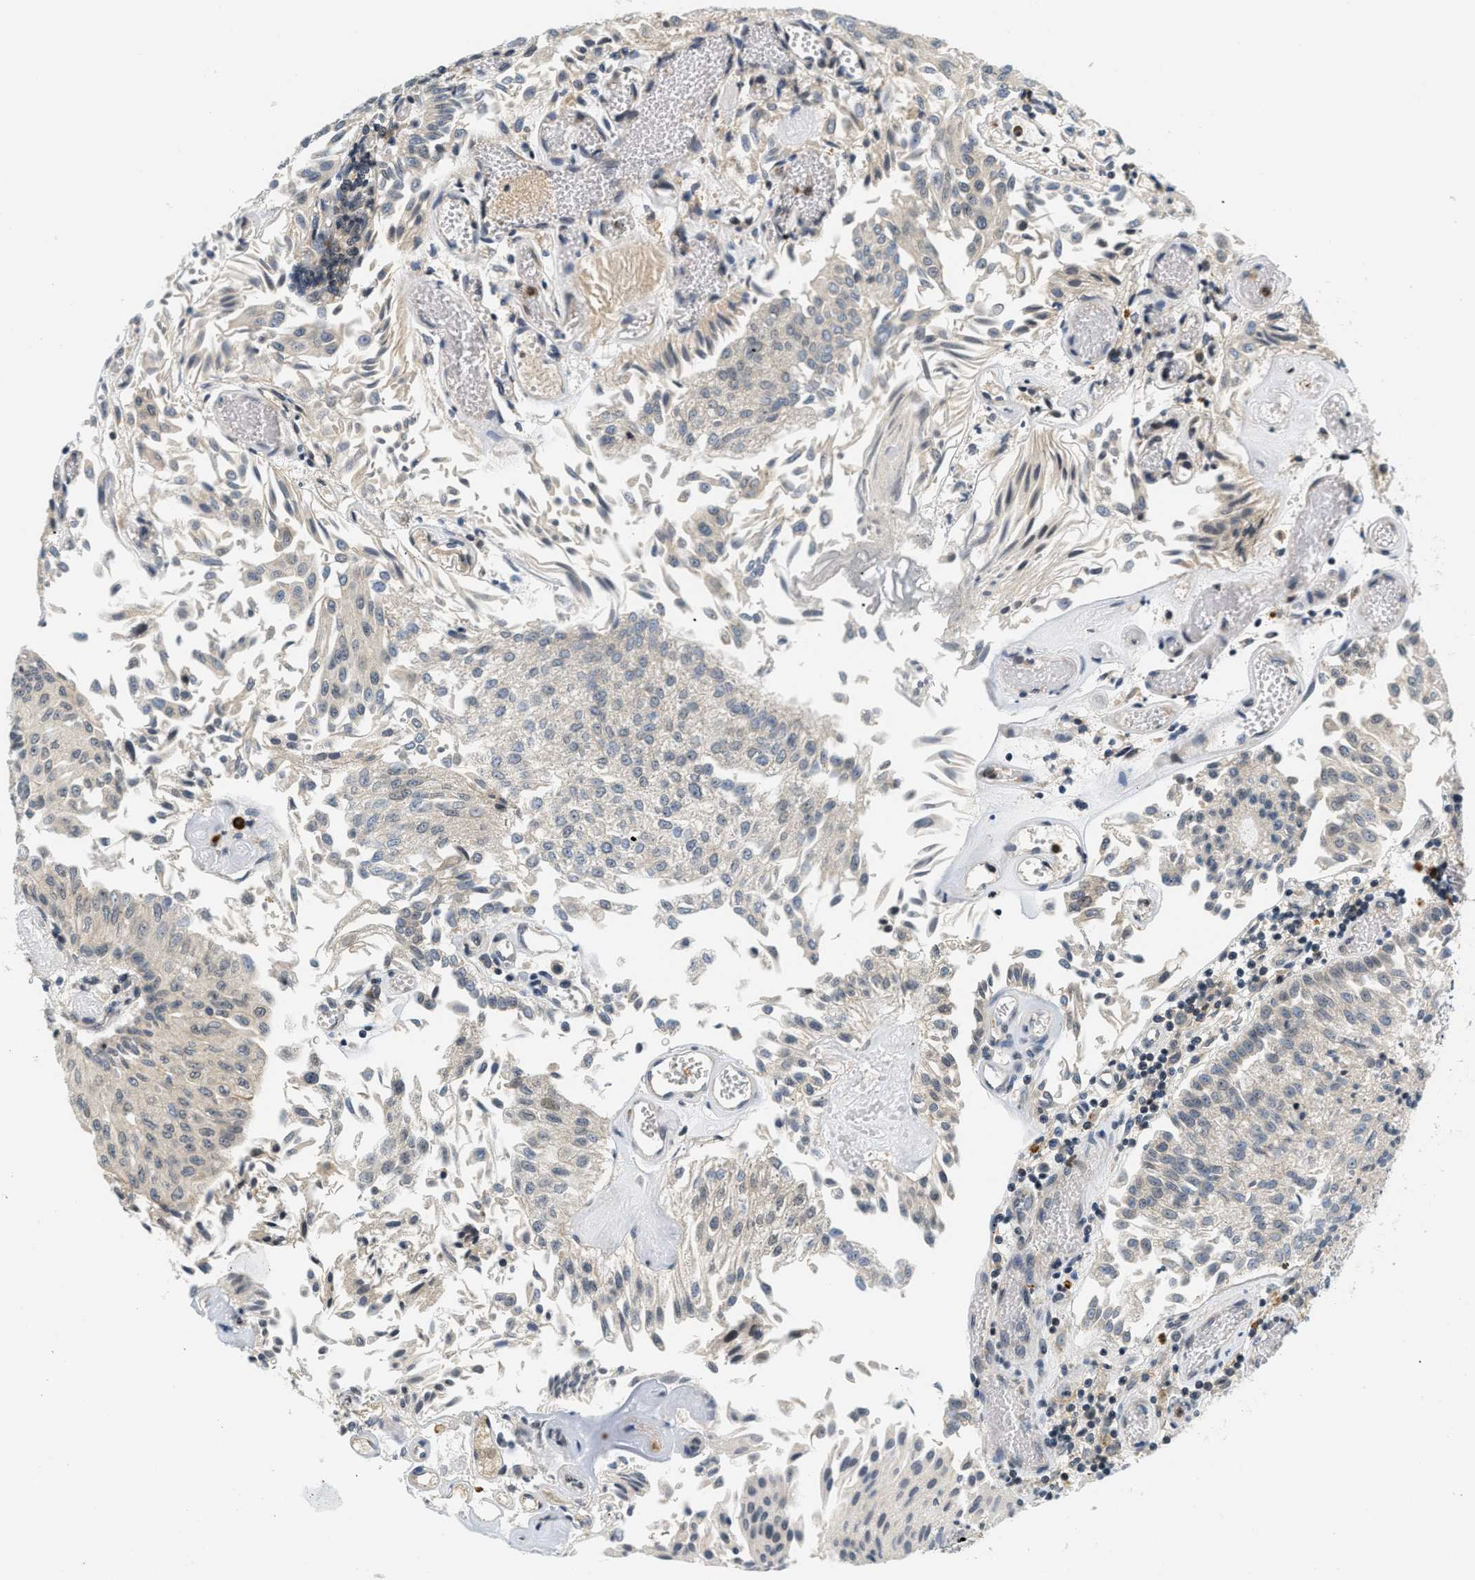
{"staining": {"intensity": "negative", "quantity": "none", "location": "none"}, "tissue": "urothelial cancer", "cell_type": "Tumor cells", "image_type": "cancer", "snomed": [{"axis": "morphology", "description": "Urothelial carcinoma, Low grade"}, {"axis": "topography", "description": "Urinary bladder"}], "caption": "Immunohistochemistry (IHC) of human low-grade urothelial carcinoma shows no positivity in tumor cells.", "gene": "KMT2A", "patient": {"sex": "male", "age": 86}}